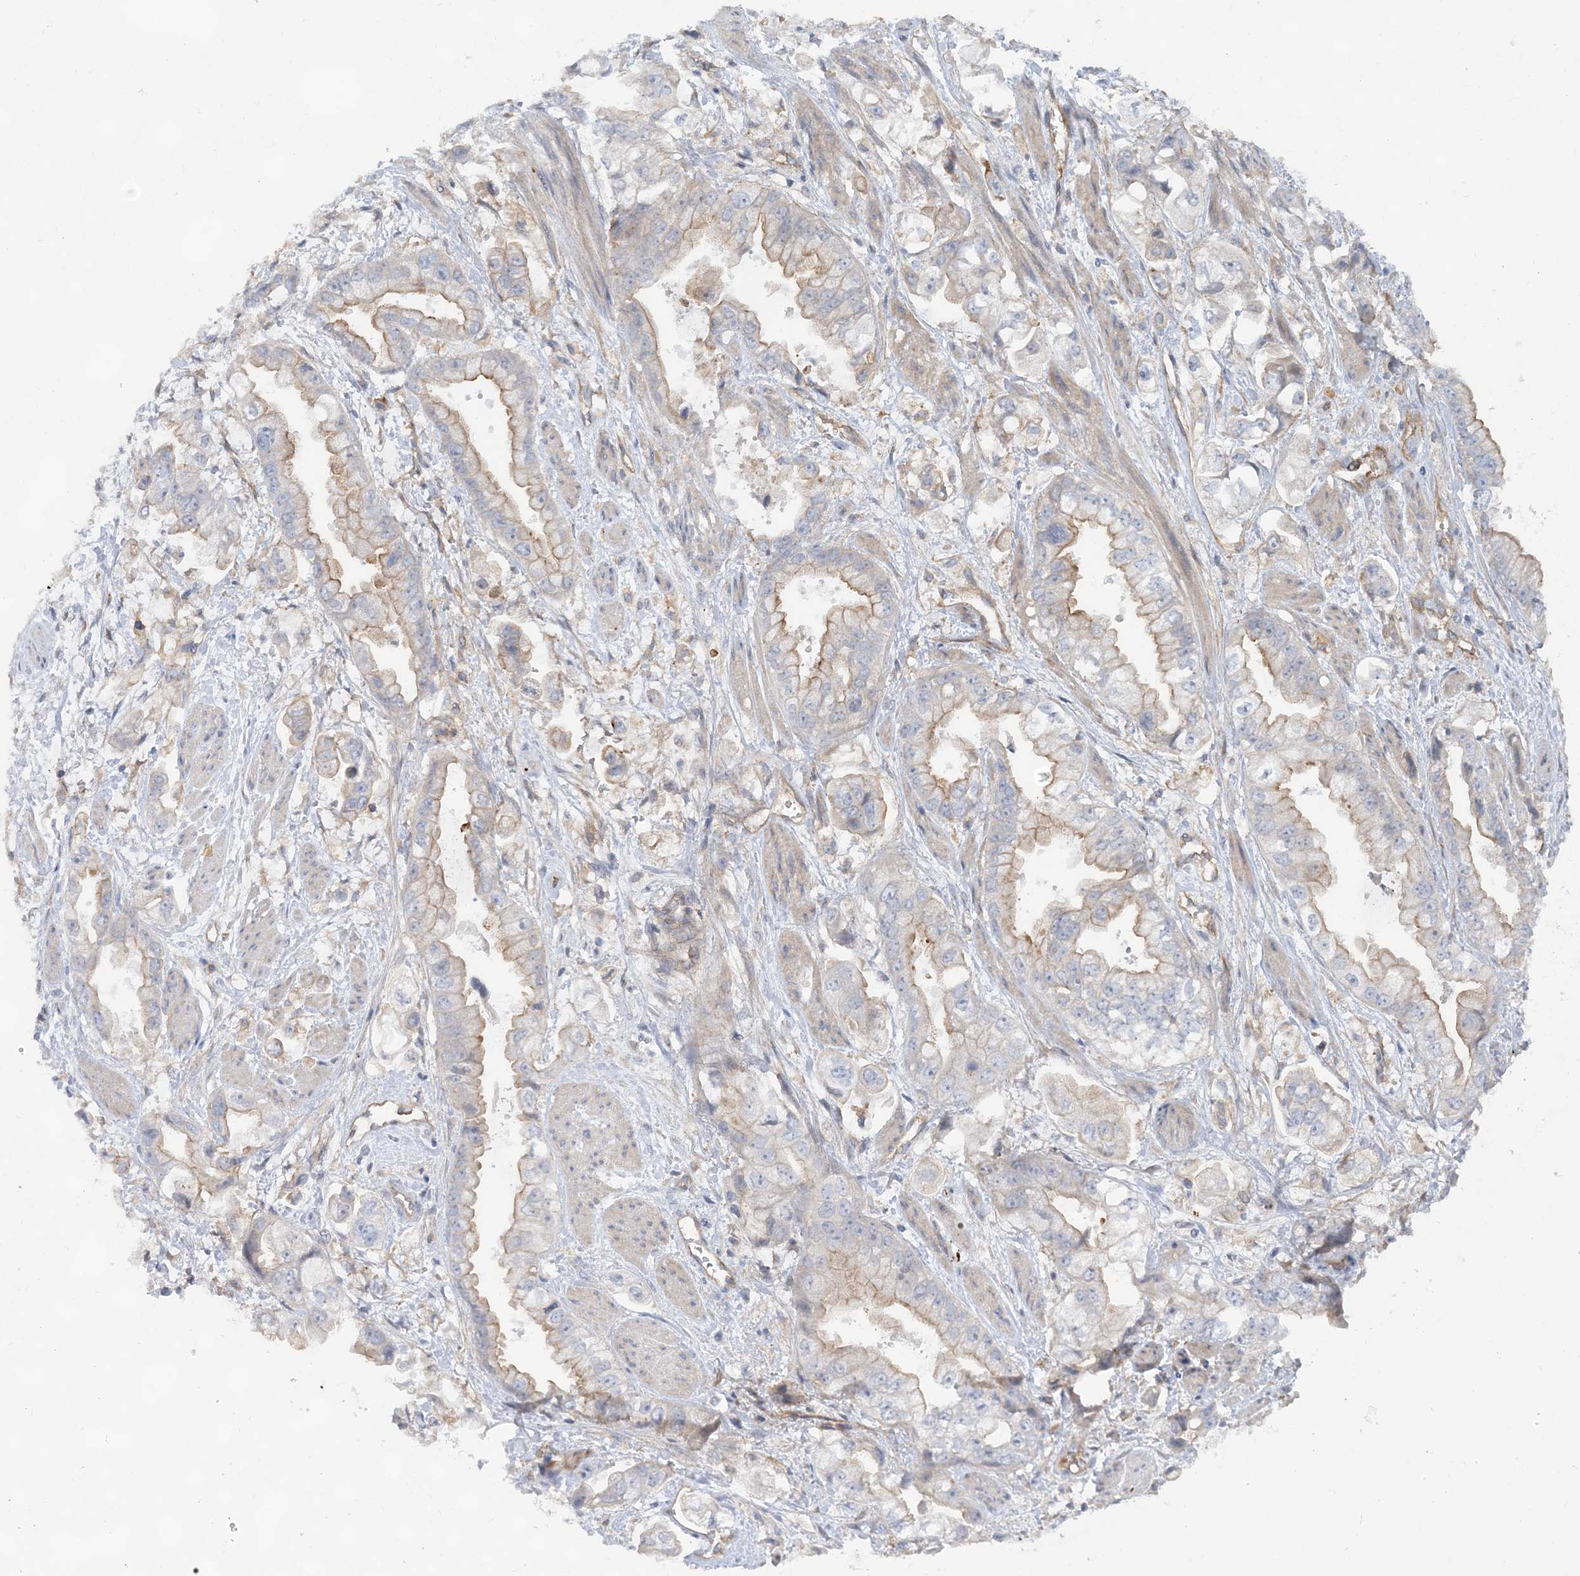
{"staining": {"intensity": "weak", "quantity": "<25%", "location": "cytoplasmic/membranous"}, "tissue": "stomach cancer", "cell_type": "Tumor cells", "image_type": "cancer", "snomed": [{"axis": "morphology", "description": "Adenocarcinoma, NOS"}, {"axis": "topography", "description": "Stomach"}], "caption": "Micrograph shows no significant protein staining in tumor cells of adenocarcinoma (stomach).", "gene": "RAI14", "patient": {"sex": "male", "age": 62}}